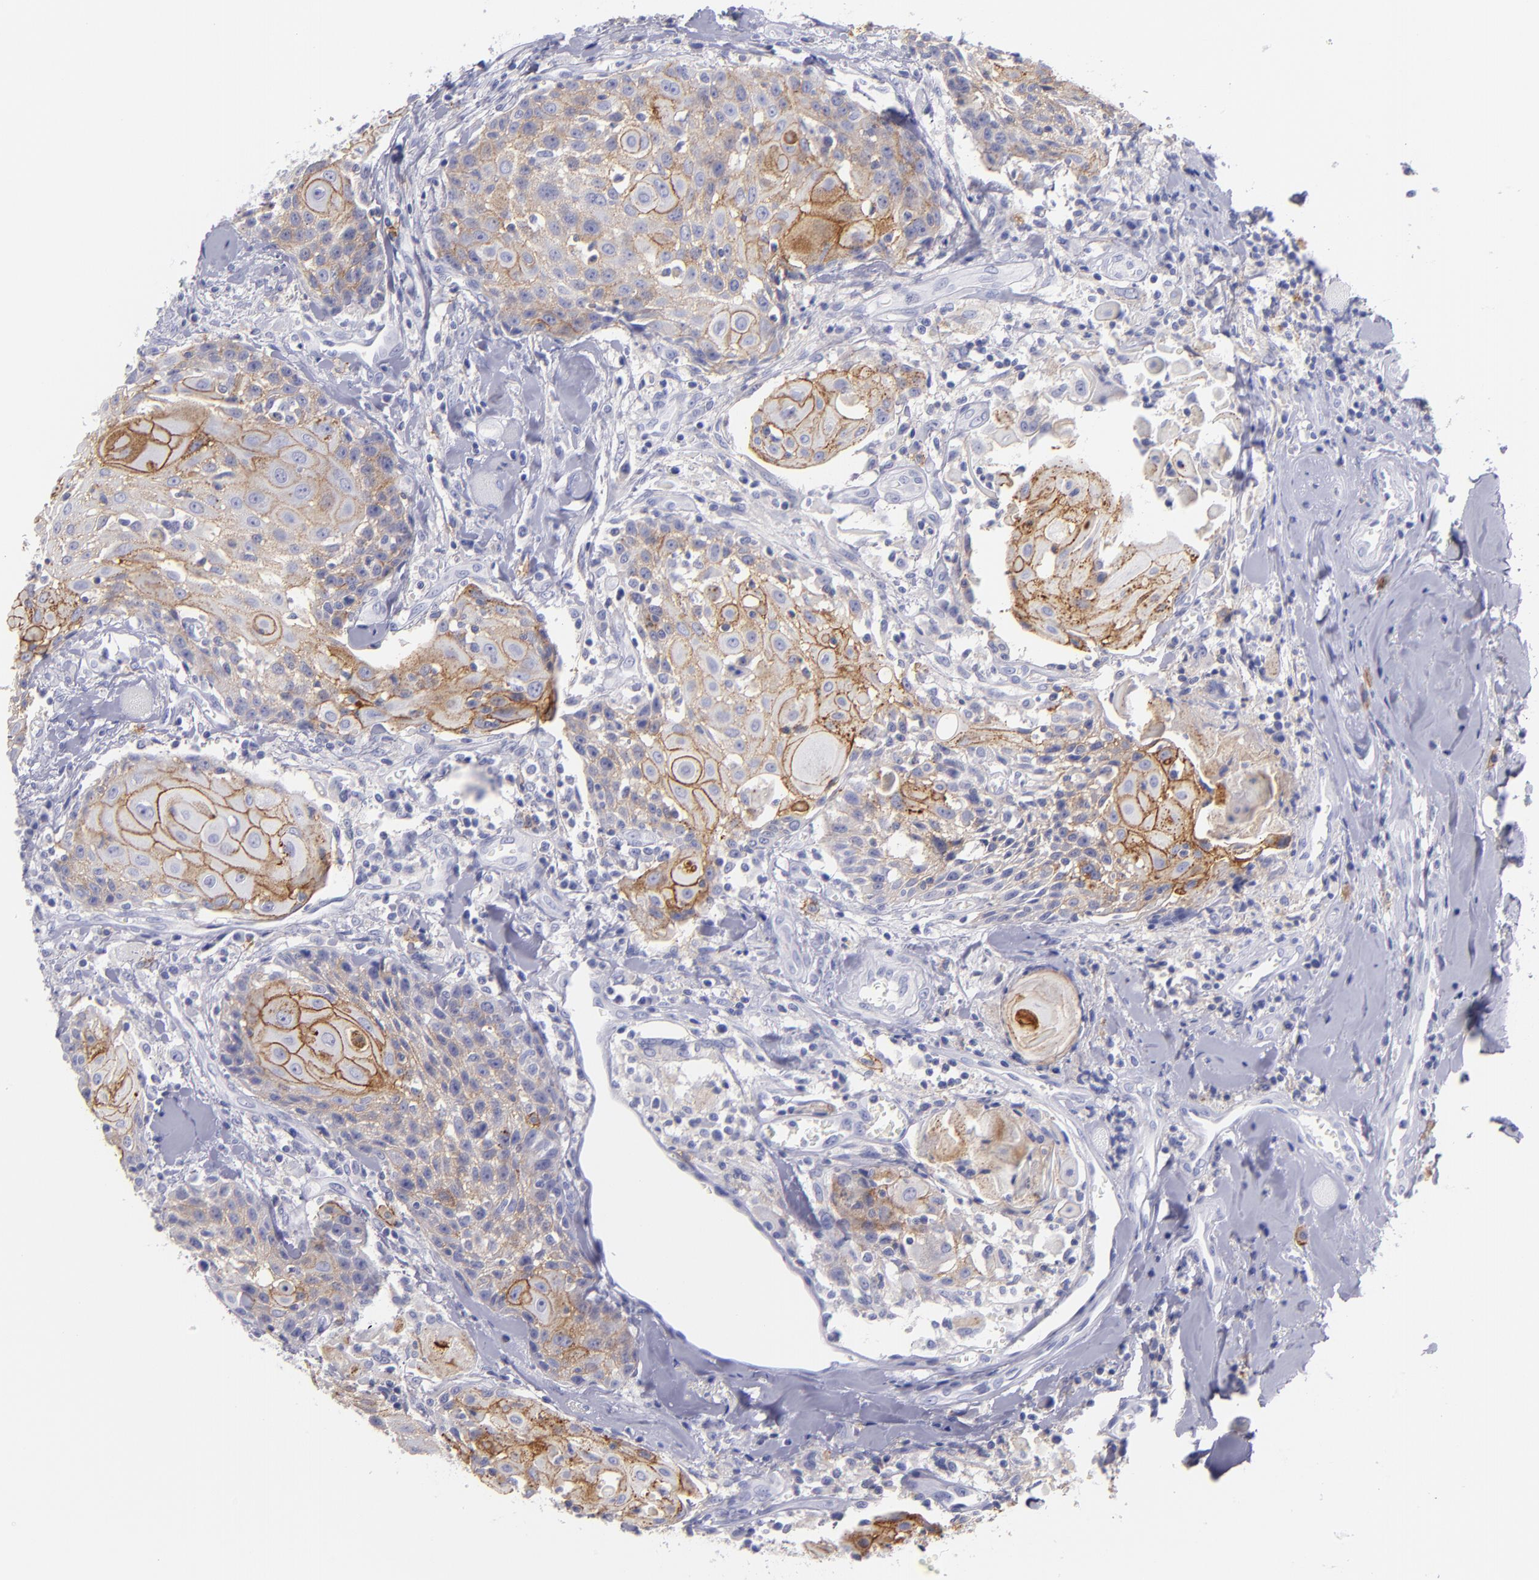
{"staining": {"intensity": "moderate", "quantity": "25%-75%", "location": "cytoplasmic/membranous"}, "tissue": "head and neck cancer", "cell_type": "Tumor cells", "image_type": "cancer", "snomed": [{"axis": "morphology", "description": "Squamous cell carcinoma, NOS"}, {"axis": "topography", "description": "Oral tissue"}, {"axis": "topography", "description": "Head-Neck"}], "caption": "Human squamous cell carcinoma (head and neck) stained for a protein (brown) displays moderate cytoplasmic/membranous positive staining in approximately 25%-75% of tumor cells.", "gene": "CD82", "patient": {"sex": "female", "age": 82}}